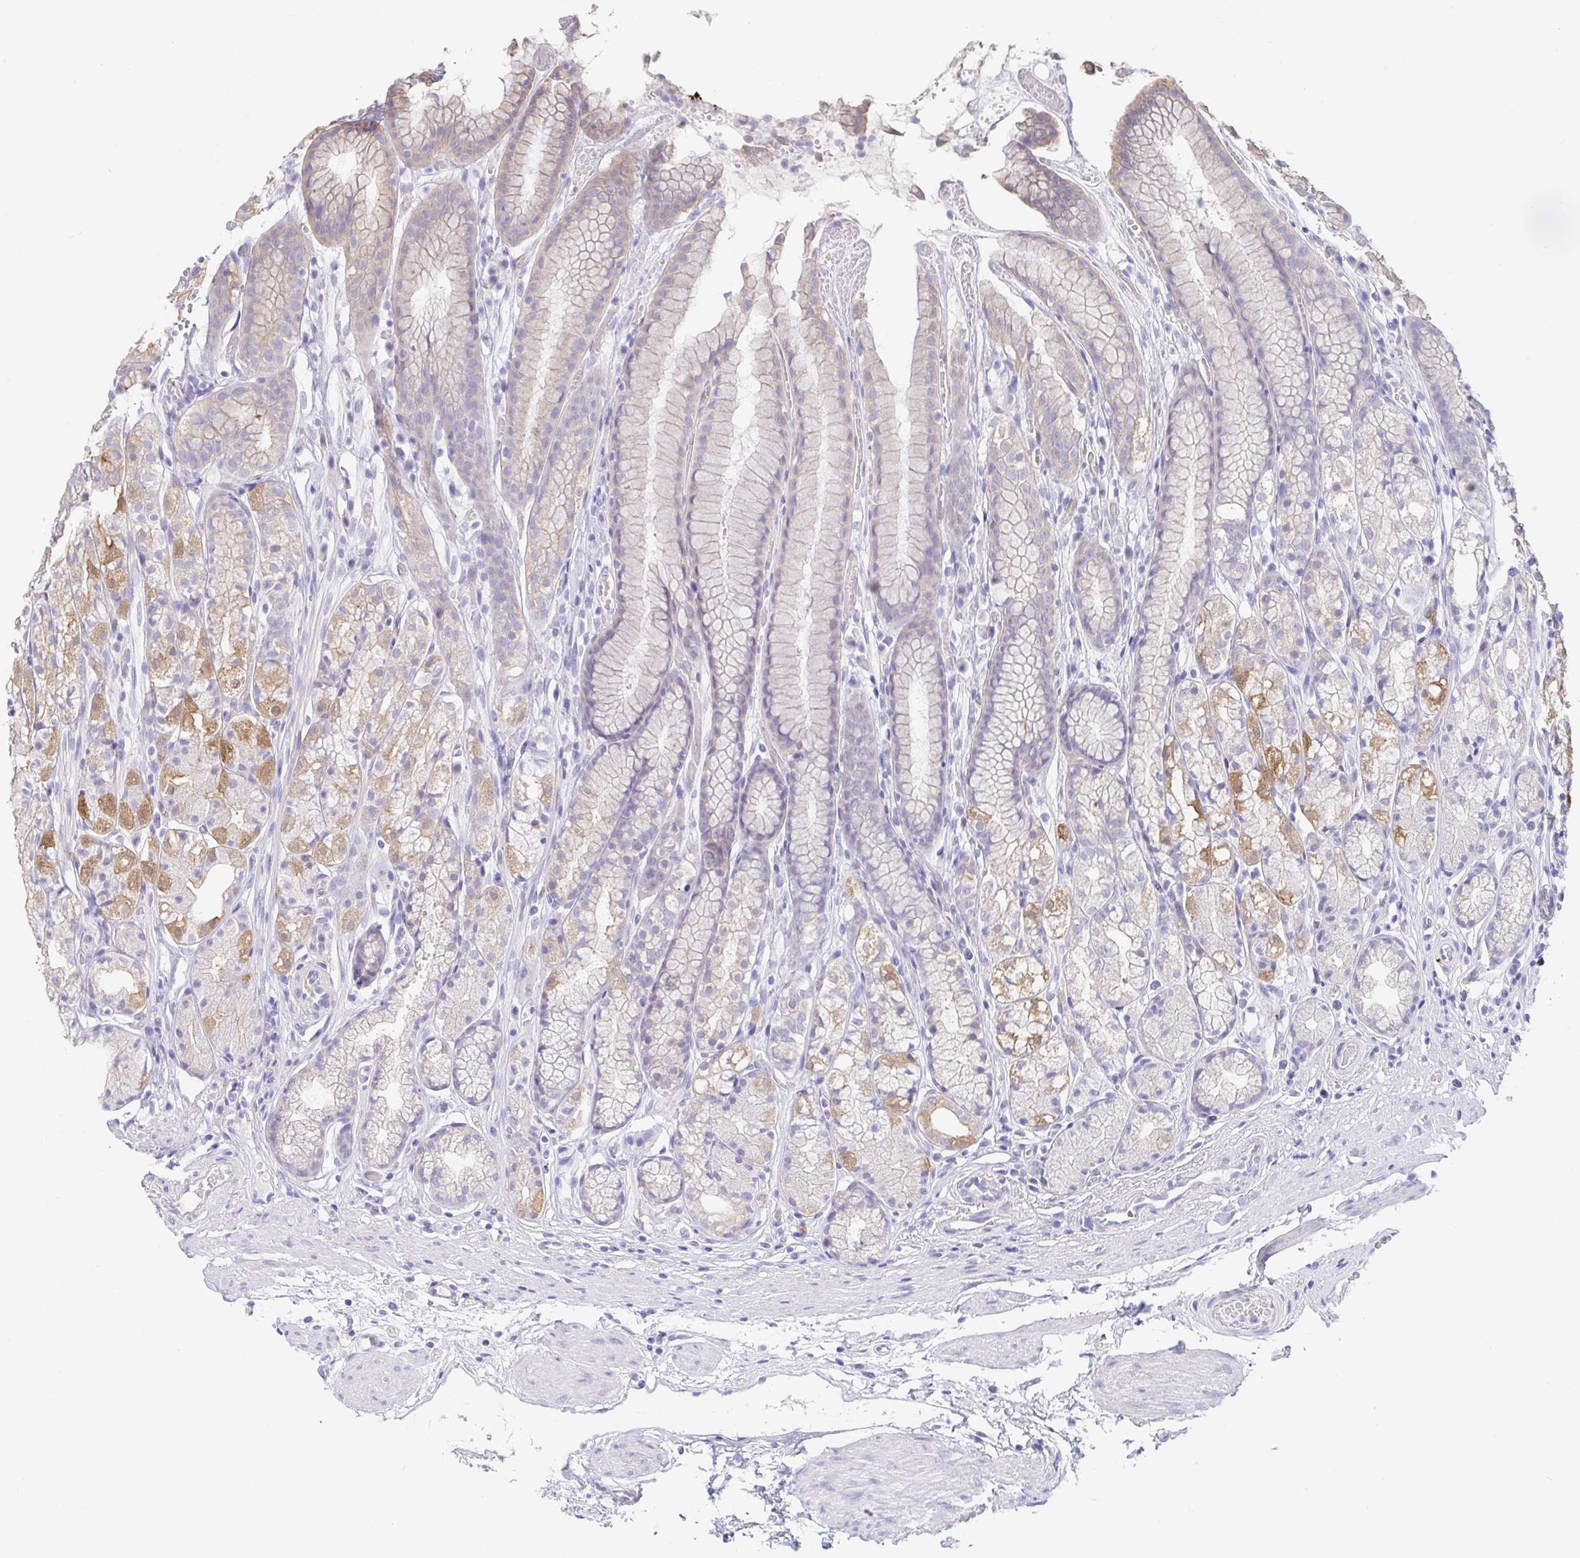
{"staining": {"intensity": "moderate", "quantity": "<25%", "location": "cytoplasmic/membranous"}, "tissue": "stomach", "cell_type": "Glandular cells", "image_type": "normal", "snomed": [{"axis": "morphology", "description": "Normal tissue, NOS"}, {"axis": "topography", "description": "Smooth muscle"}, {"axis": "topography", "description": "Stomach"}], "caption": "IHC (DAB (3,3'-diaminobenzidine)) staining of benign human stomach demonstrates moderate cytoplasmic/membranous protein expression in about <25% of glandular cells.", "gene": "FABP3", "patient": {"sex": "male", "age": 70}}